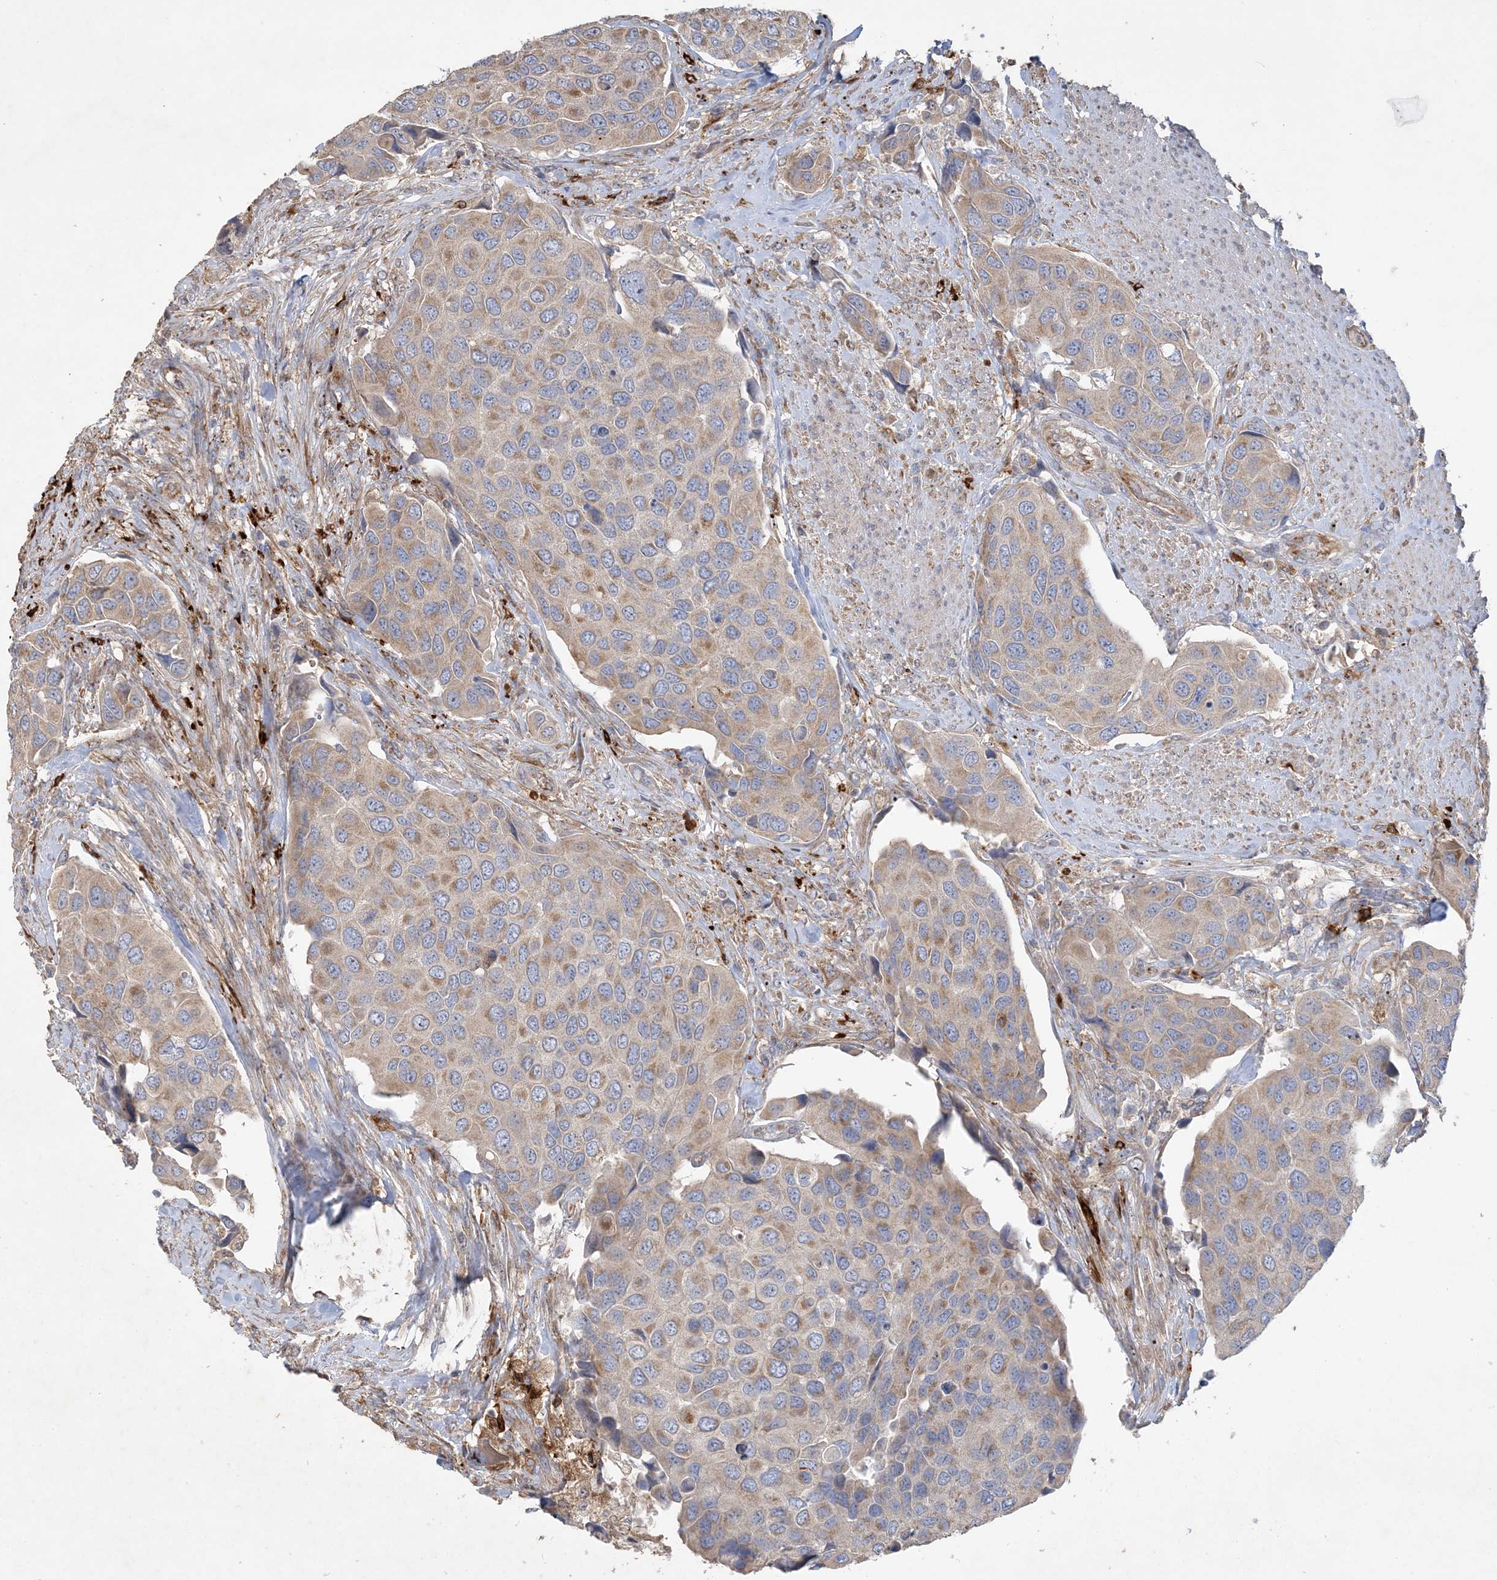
{"staining": {"intensity": "weak", "quantity": ">75%", "location": "cytoplasmic/membranous"}, "tissue": "urothelial cancer", "cell_type": "Tumor cells", "image_type": "cancer", "snomed": [{"axis": "morphology", "description": "Urothelial carcinoma, High grade"}, {"axis": "topography", "description": "Urinary bladder"}], "caption": "This is an image of immunohistochemistry (IHC) staining of urothelial cancer, which shows weak positivity in the cytoplasmic/membranous of tumor cells.", "gene": "FEZ2", "patient": {"sex": "male", "age": 74}}